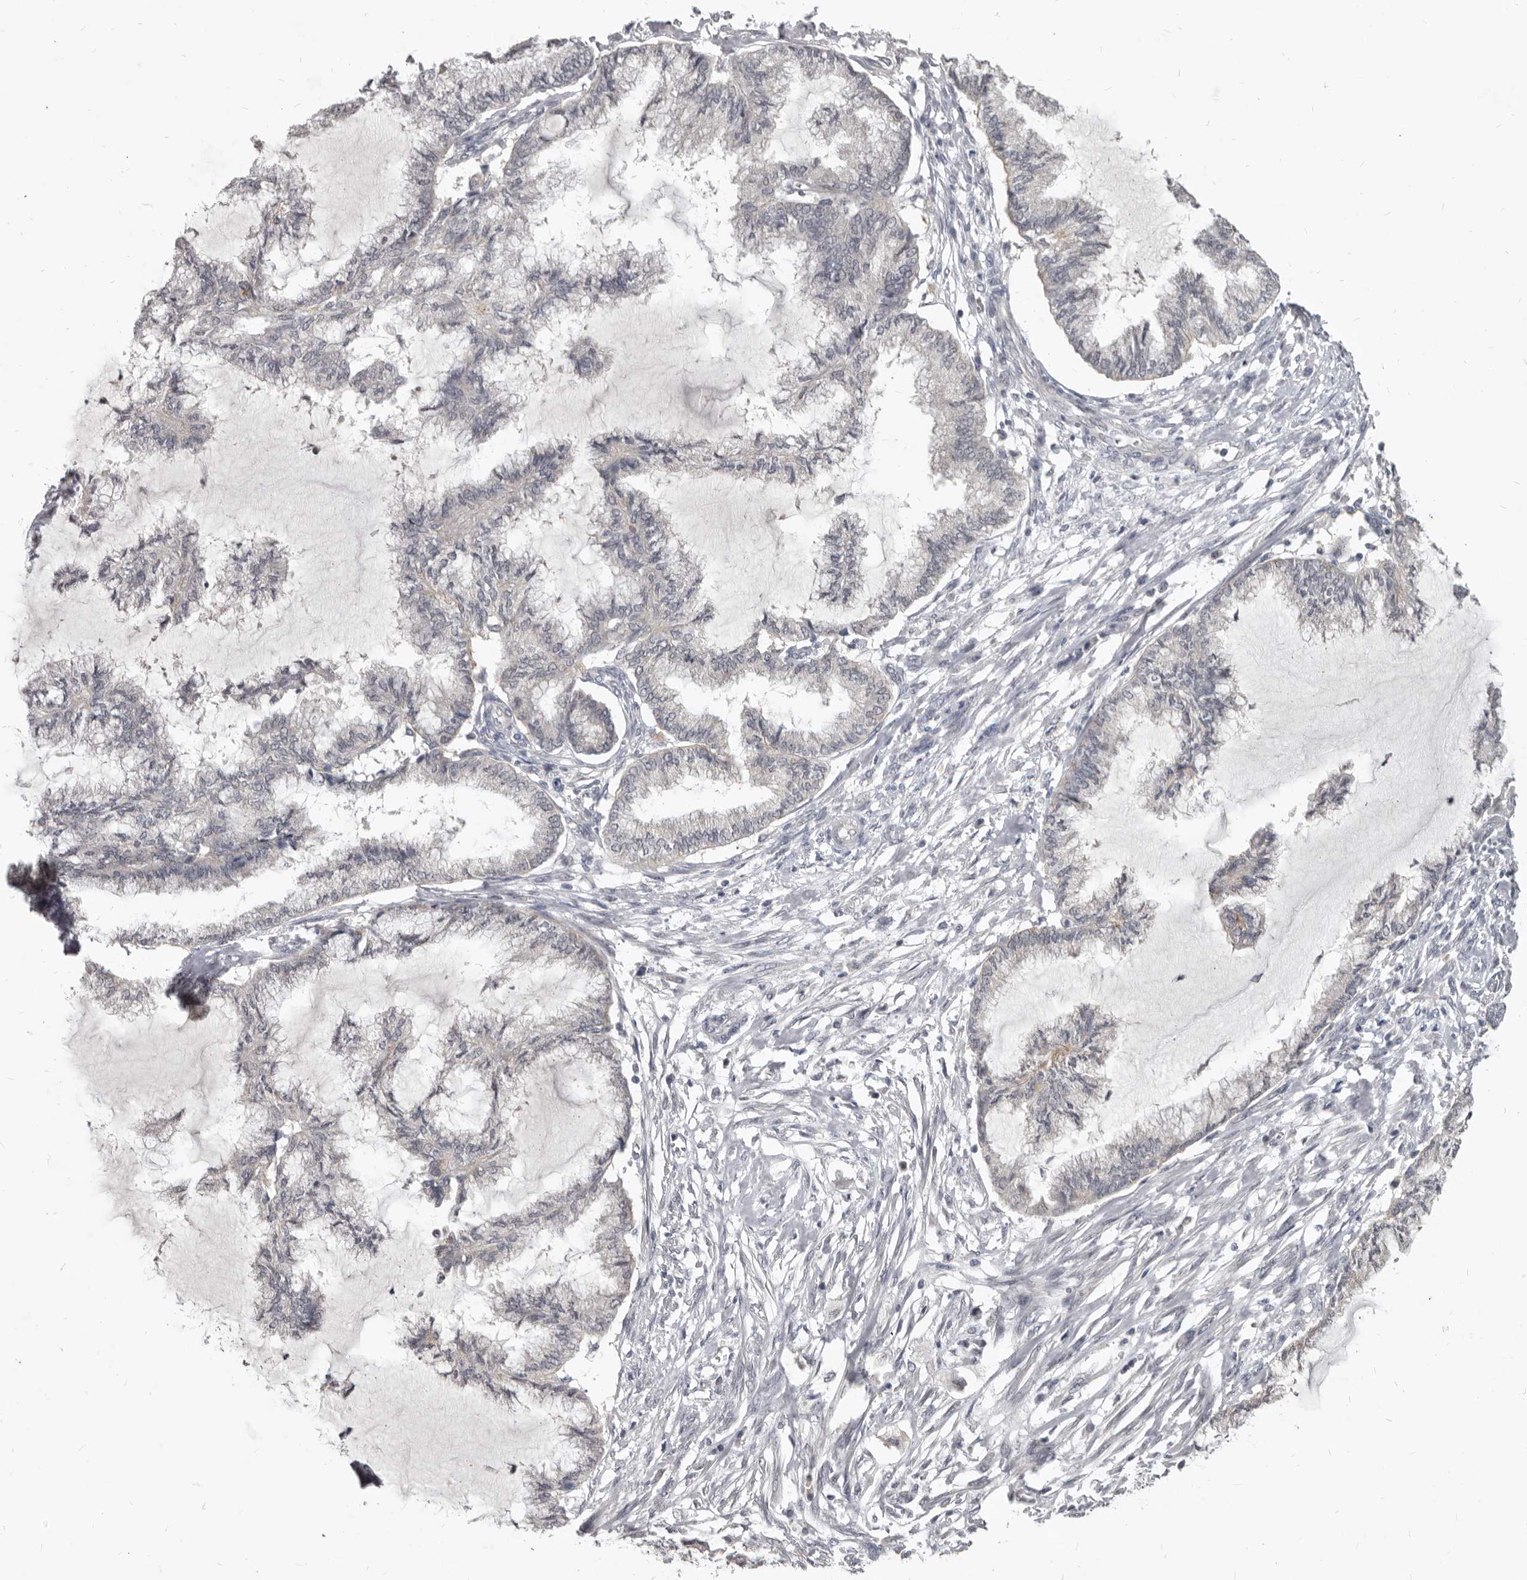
{"staining": {"intensity": "negative", "quantity": "none", "location": "none"}, "tissue": "endometrial cancer", "cell_type": "Tumor cells", "image_type": "cancer", "snomed": [{"axis": "morphology", "description": "Adenocarcinoma, NOS"}, {"axis": "topography", "description": "Endometrium"}], "caption": "DAB immunohistochemical staining of human endometrial adenocarcinoma shows no significant expression in tumor cells.", "gene": "SULT1E1", "patient": {"sex": "female", "age": 86}}